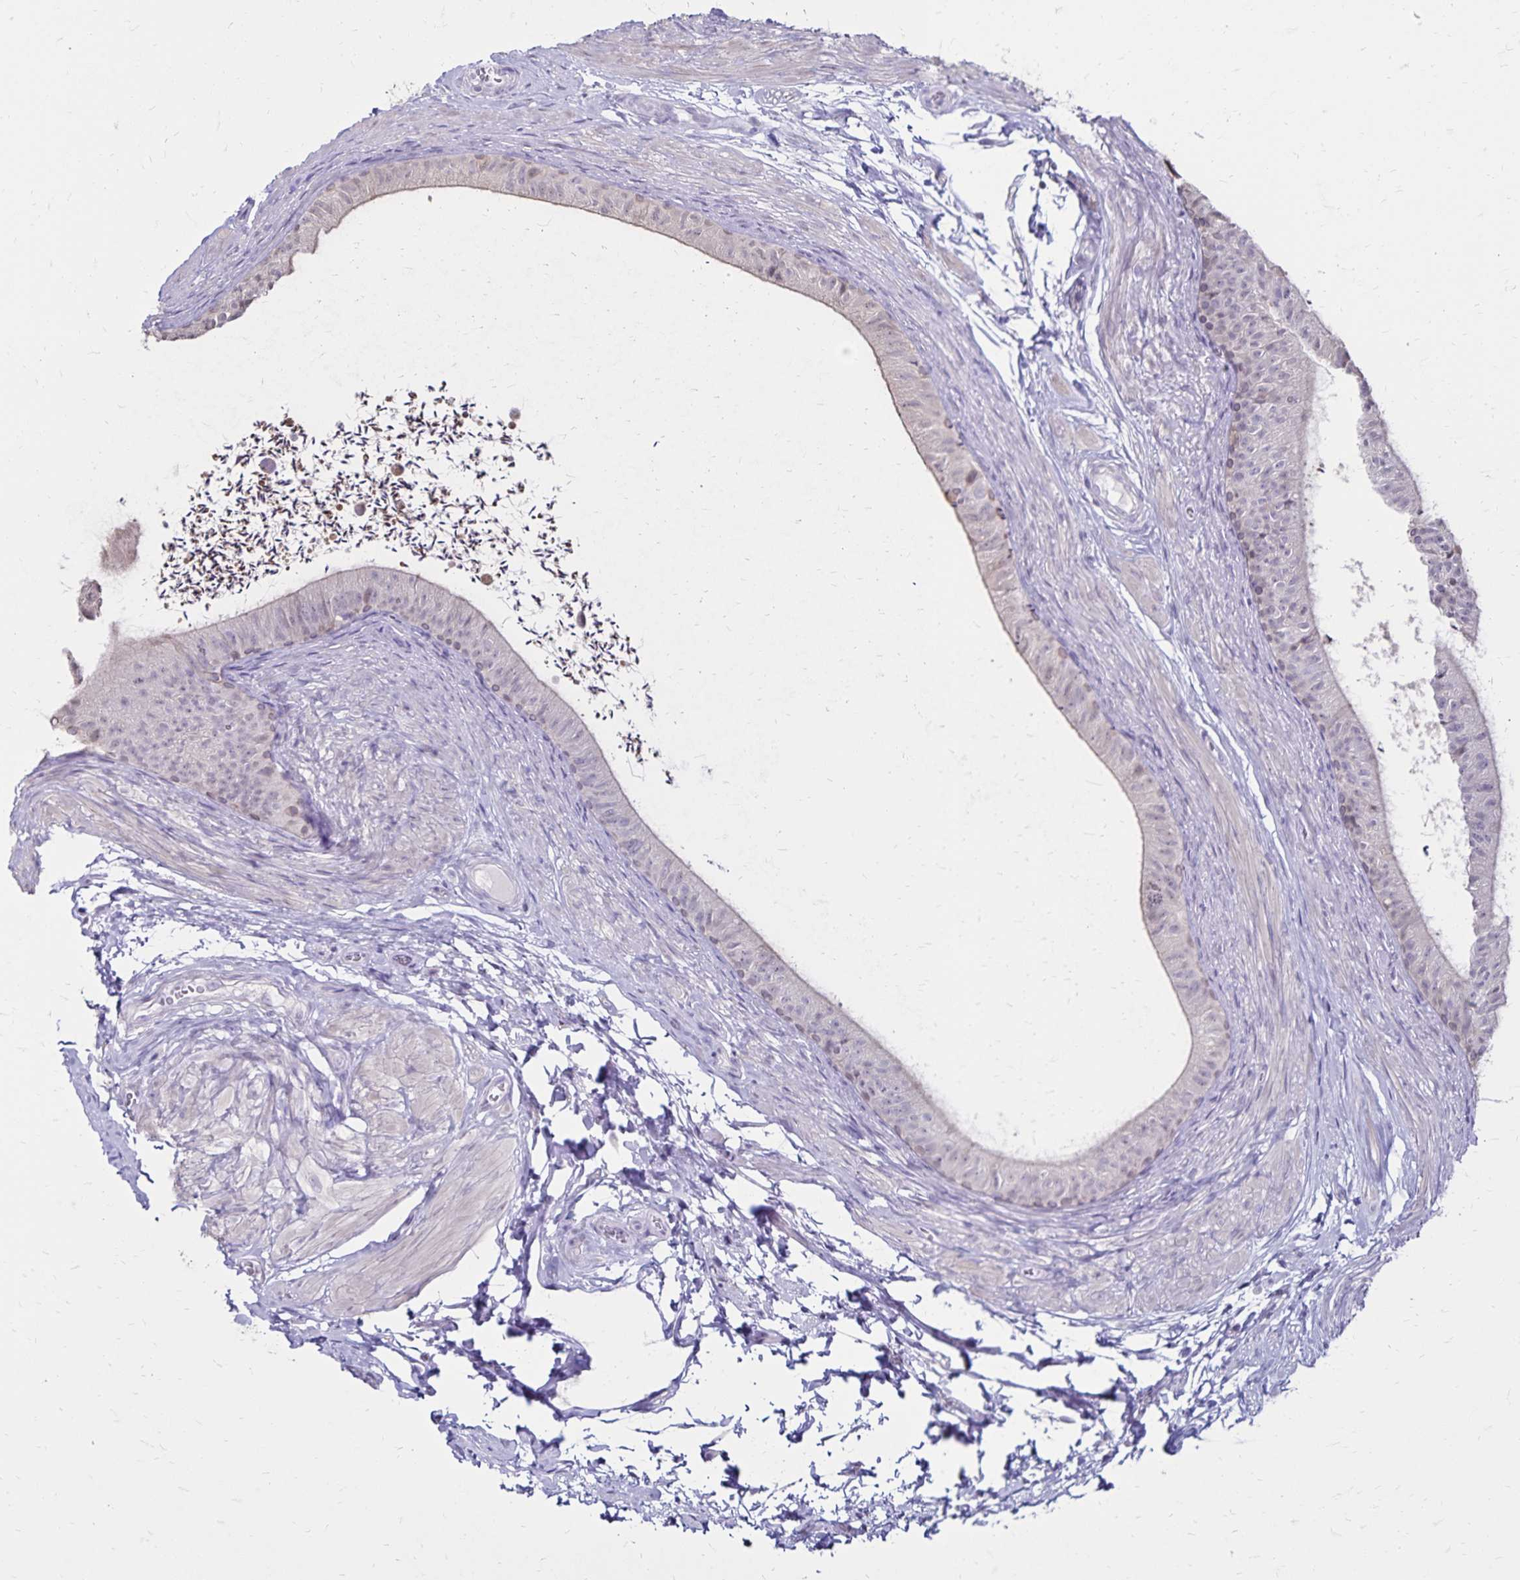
{"staining": {"intensity": "negative", "quantity": "none", "location": "none"}, "tissue": "epididymis", "cell_type": "Glandular cells", "image_type": "normal", "snomed": [{"axis": "morphology", "description": "Normal tissue, NOS"}, {"axis": "topography", "description": "Epididymis, spermatic cord, NOS"}, {"axis": "topography", "description": "Epididymis"}, {"axis": "topography", "description": "Peripheral nerve tissue"}], "caption": "A high-resolution micrograph shows IHC staining of normal epididymis, which demonstrates no significant staining in glandular cells. Brightfield microscopy of immunohistochemistry stained with DAB (brown) and hematoxylin (blue), captured at high magnification.", "gene": "SH3GL3", "patient": {"sex": "male", "age": 29}}